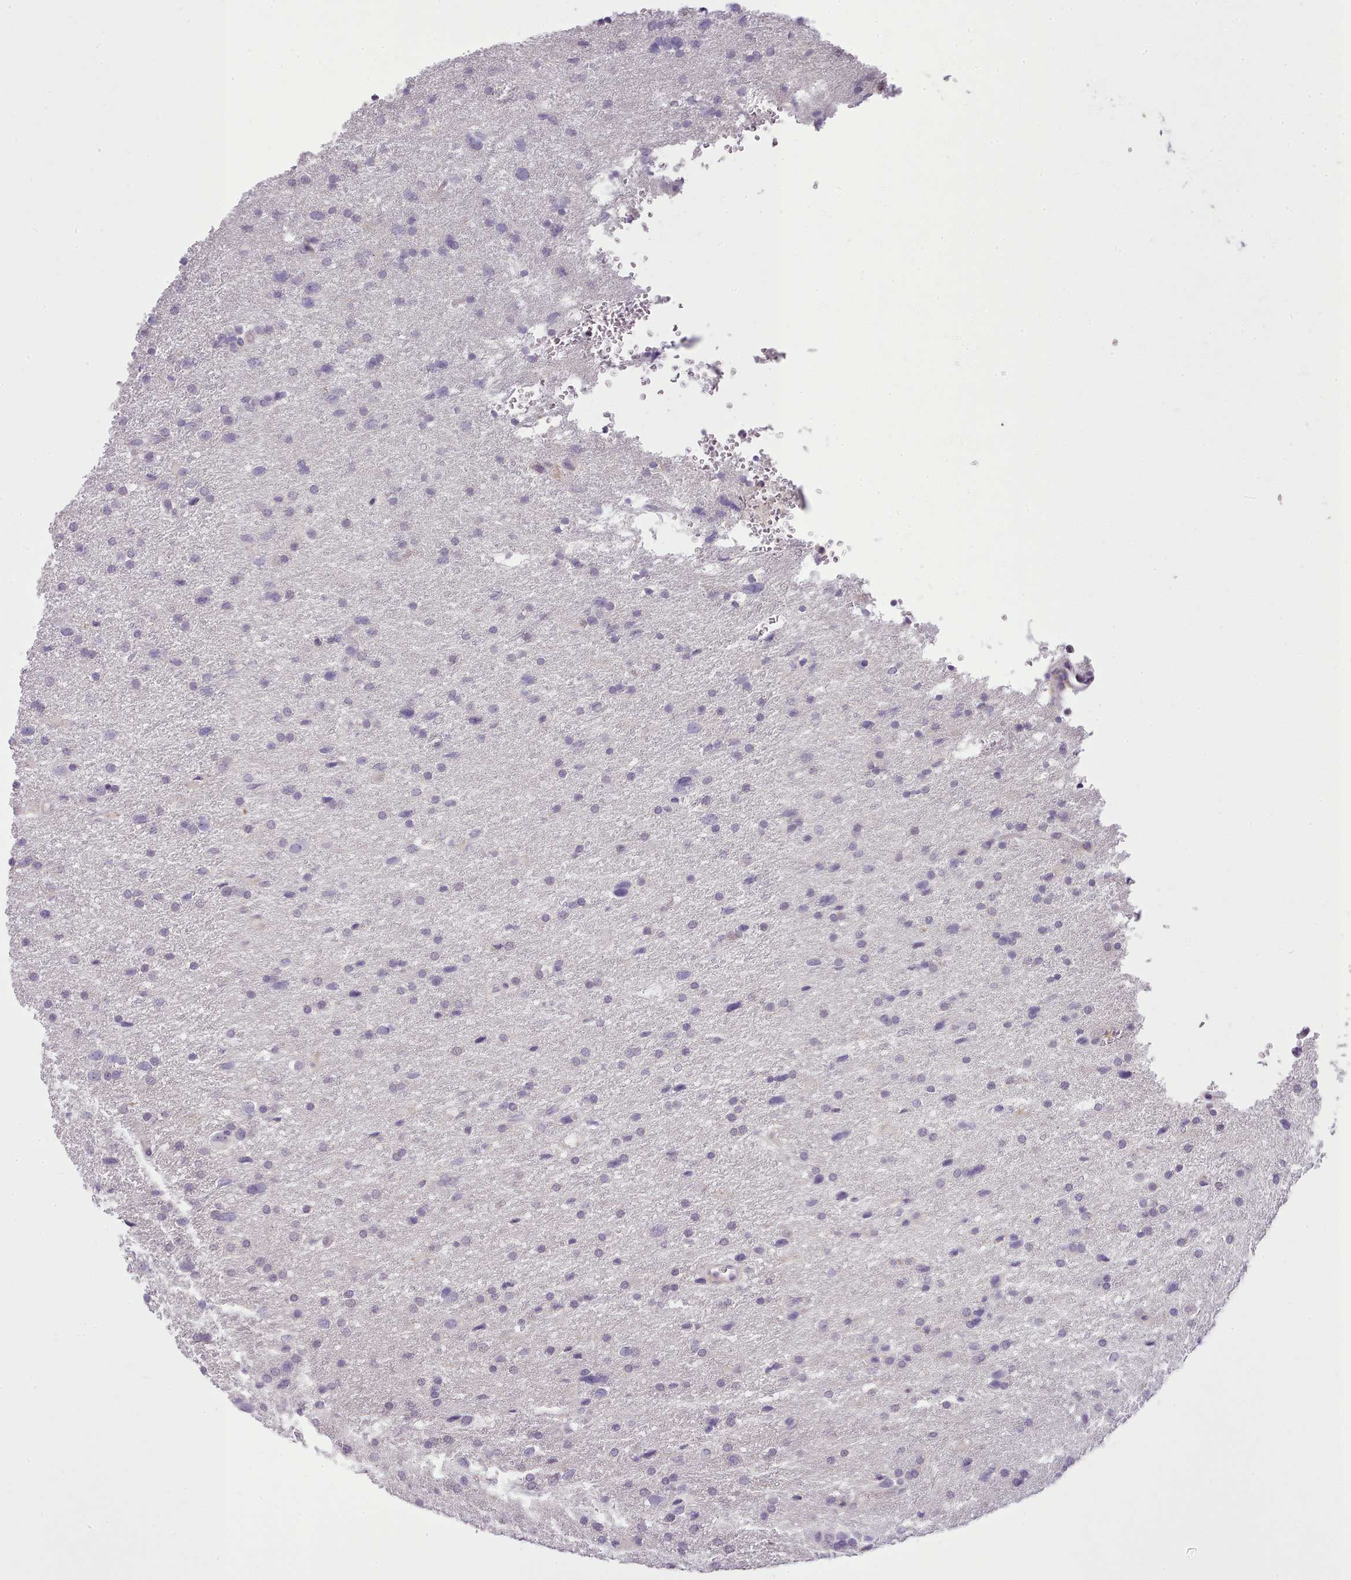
{"staining": {"intensity": "negative", "quantity": "none", "location": "none"}, "tissue": "glioma", "cell_type": "Tumor cells", "image_type": "cancer", "snomed": [{"axis": "morphology", "description": "Glioma, malignant, Low grade"}, {"axis": "topography", "description": "Brain"}], "caption": "An image of glioma stained for a protein displays no brown staining in tumor cells.", "gene": "FAM83E", "patient": {"sex": "female", "age": 32}}